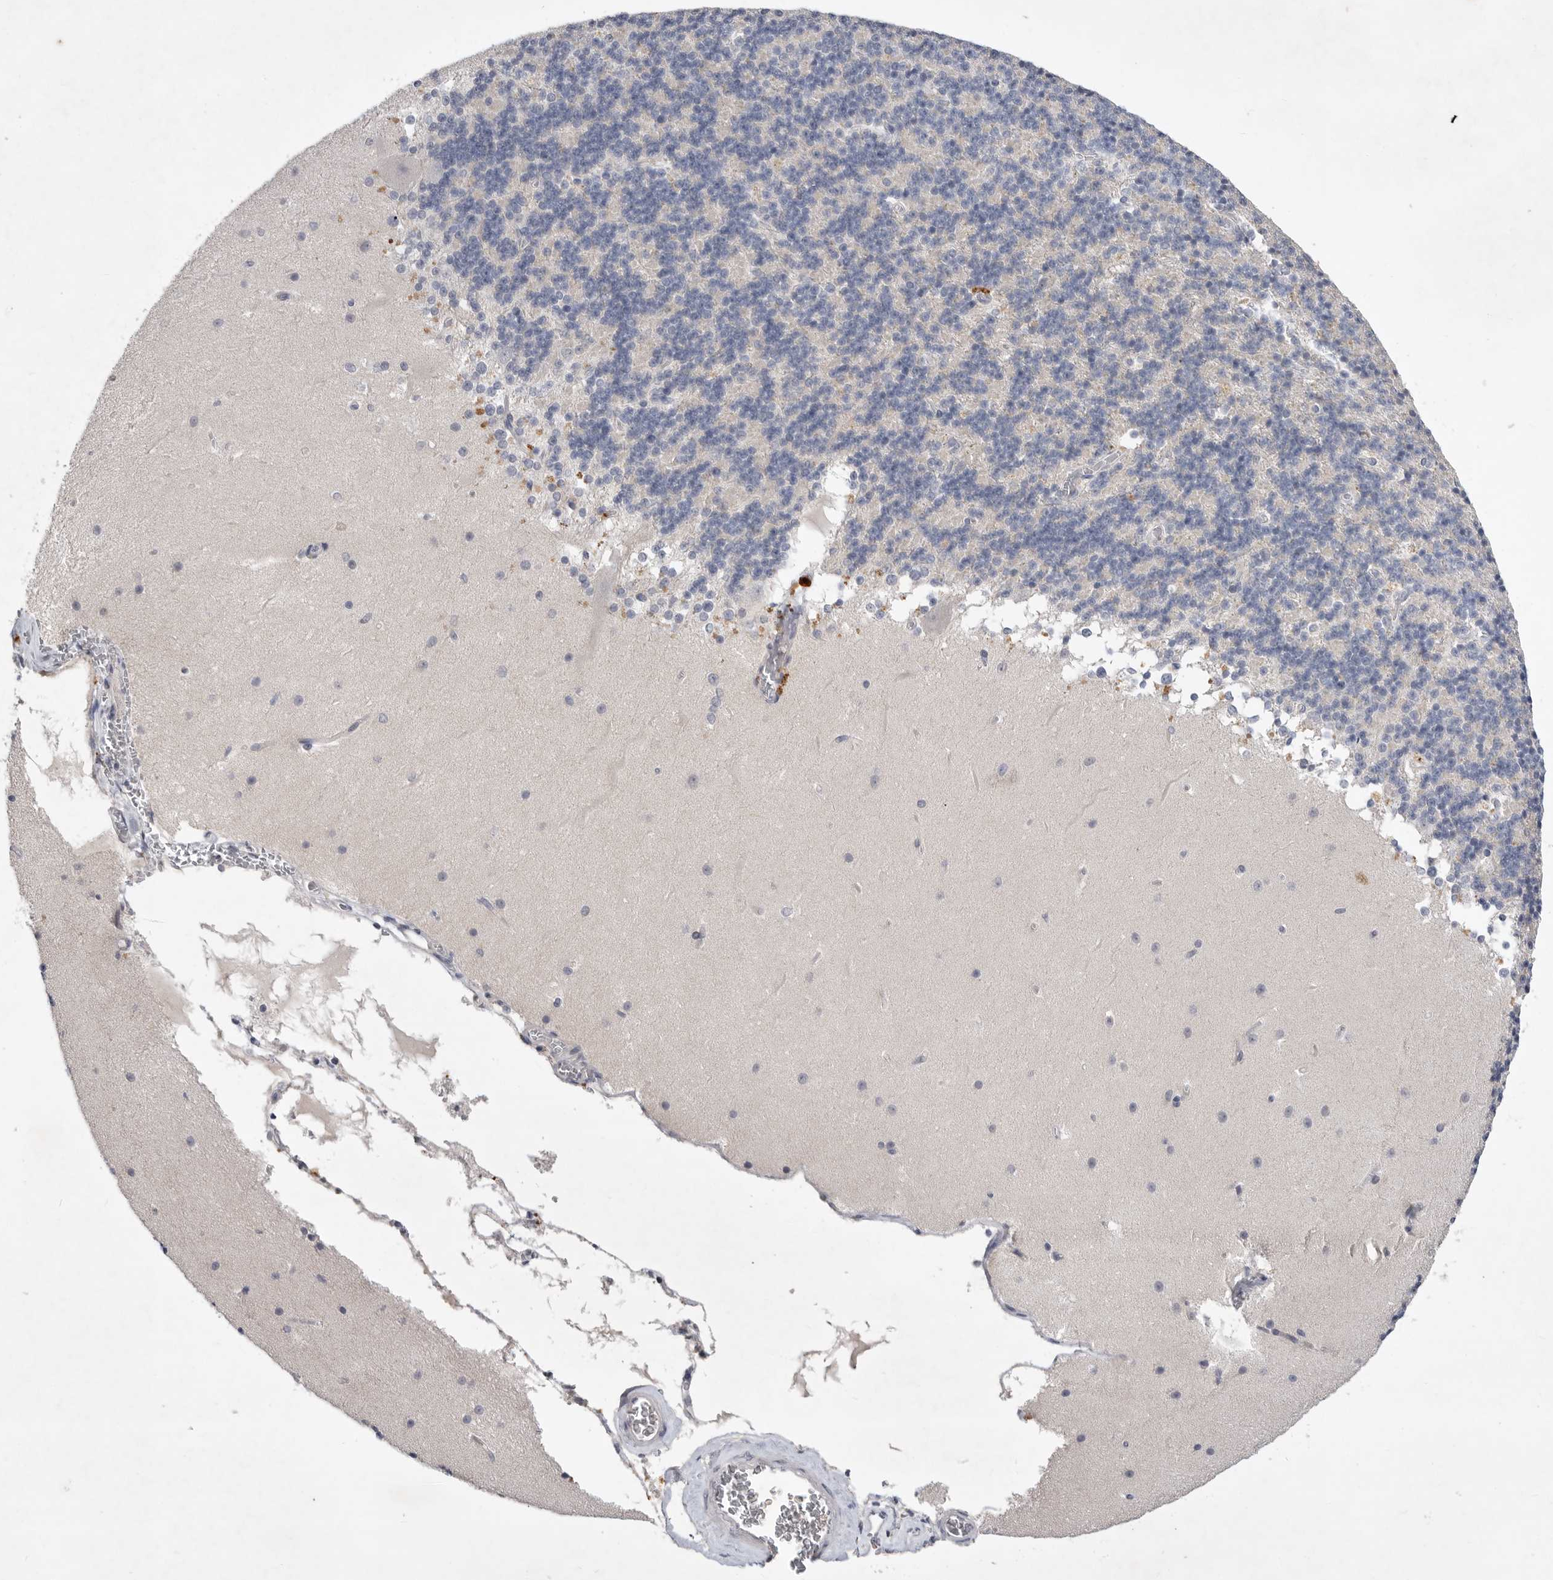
{"staining": {"intensity": "negative", "quantity": "none", "location": "none"}, "tissue": "cerebellum", "cell_type": "Cells in granular layer", "image_type": "normal", "snomed": [{"axis": "morphology", "description": "Normal tissue, NOS"}, {"axis": "topography", "description": "Cerebellum"}], "caption": "Immunohistochemistry photomicrograph of unremarkable cerebellum: cerebellum stained with DAB exhibits no significant protein positivity in cells in granular layer. (Stains: DAB IHC with hematoxylin counter stain, Microscopy: brightfield microscopy at high magnification).", "gene": "ITGAD", "patient": {"sex": "female", "age": 19}}